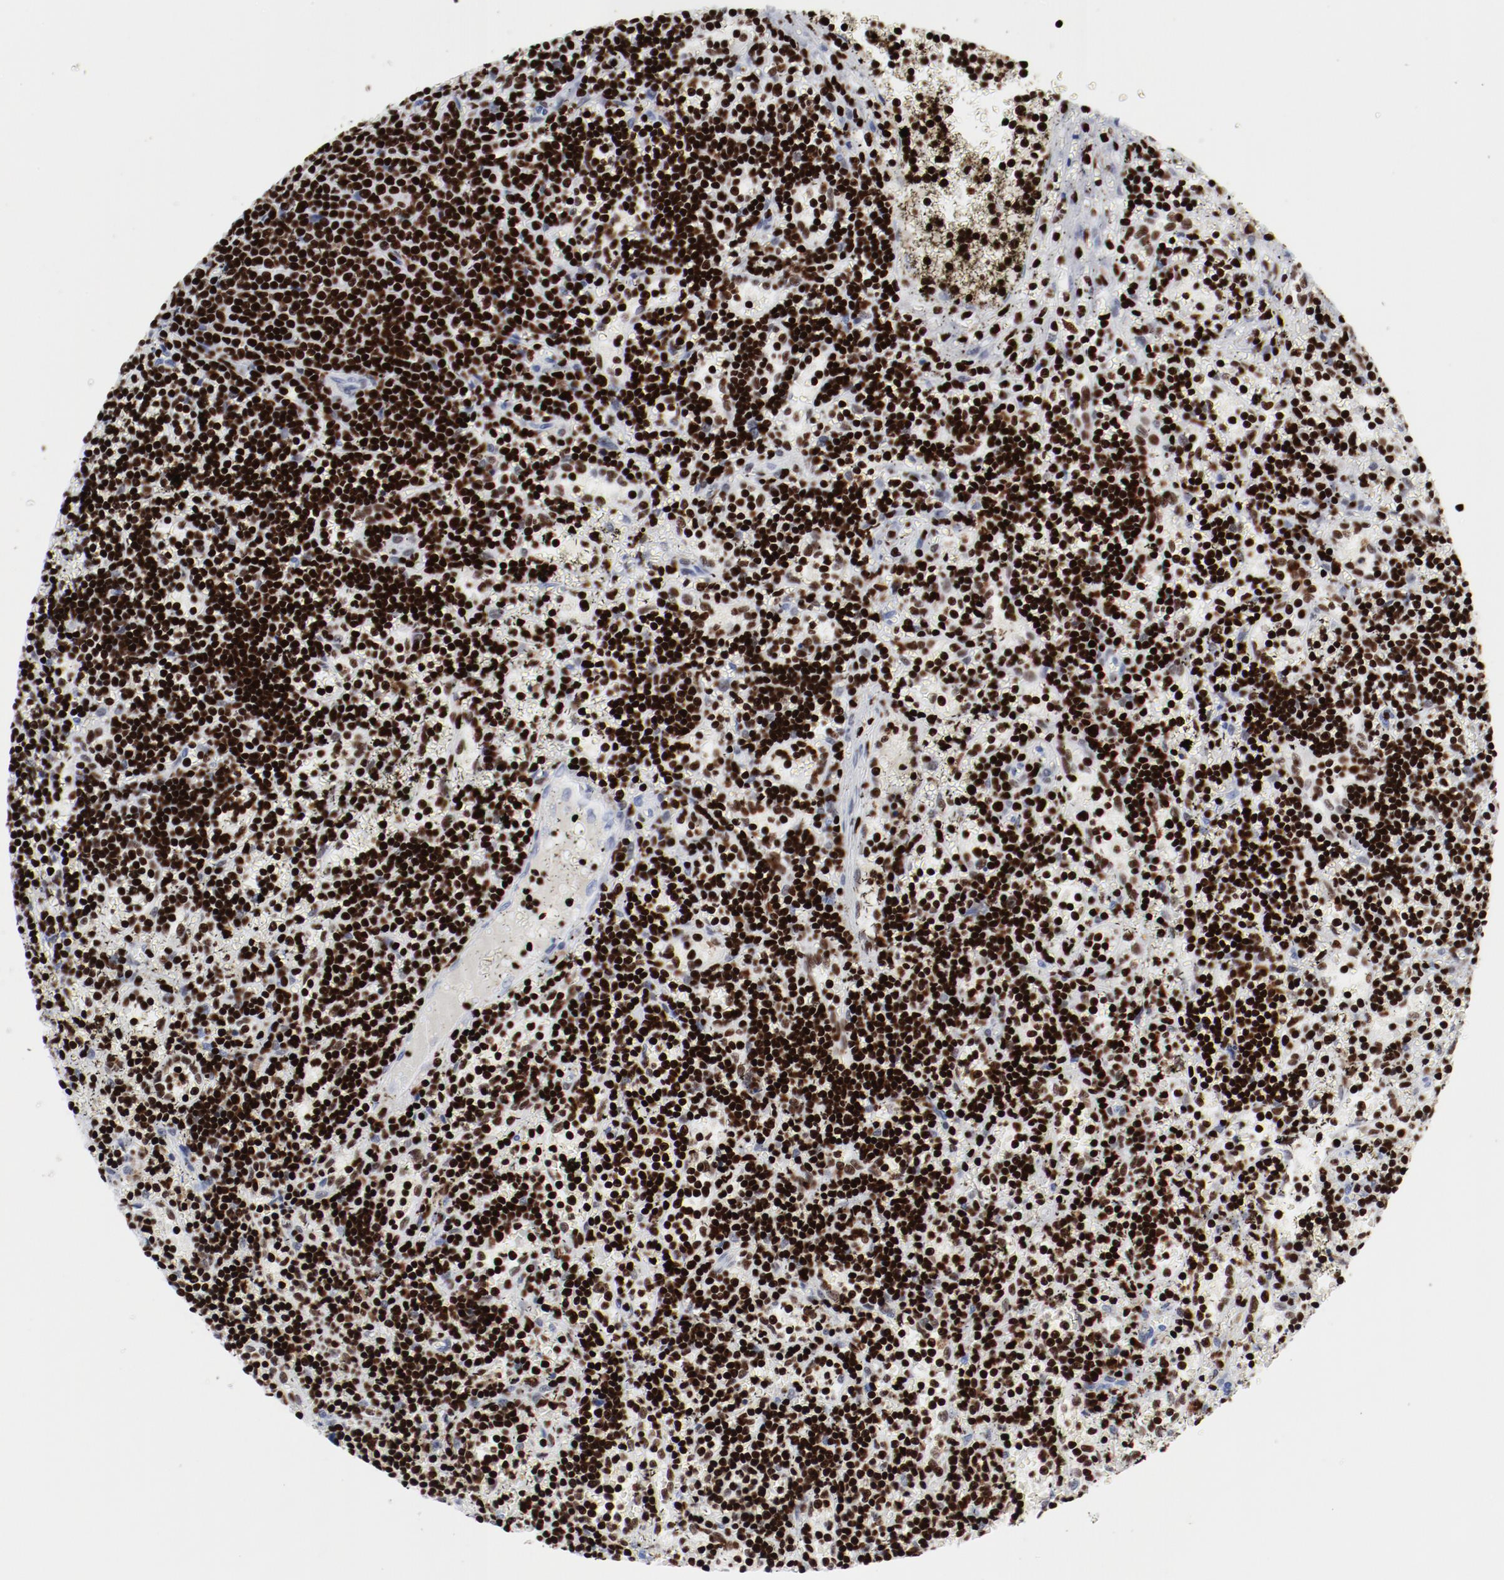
{"staining": {"intensity": "strong", "quantity": ">75%", "location": "nuclear"}, "tissue": "lymphoma", "cell_type": "Tumor cells", "image_type": "cancer", "snomed": [{"axis": "morphology", "description": "Malignant lymphoma, non-Hodgkin's type, Low grade"}, {"axis": "topography", "description": "Spleen"}], "caption": "This histopathology image shows immunohistochemistry staining of human lymphoma, with high strong nuclear expression in approximately >75% of tumor cells.", "gene": "SMARCC2", "patient": {"sex": "male", "age": 60}}